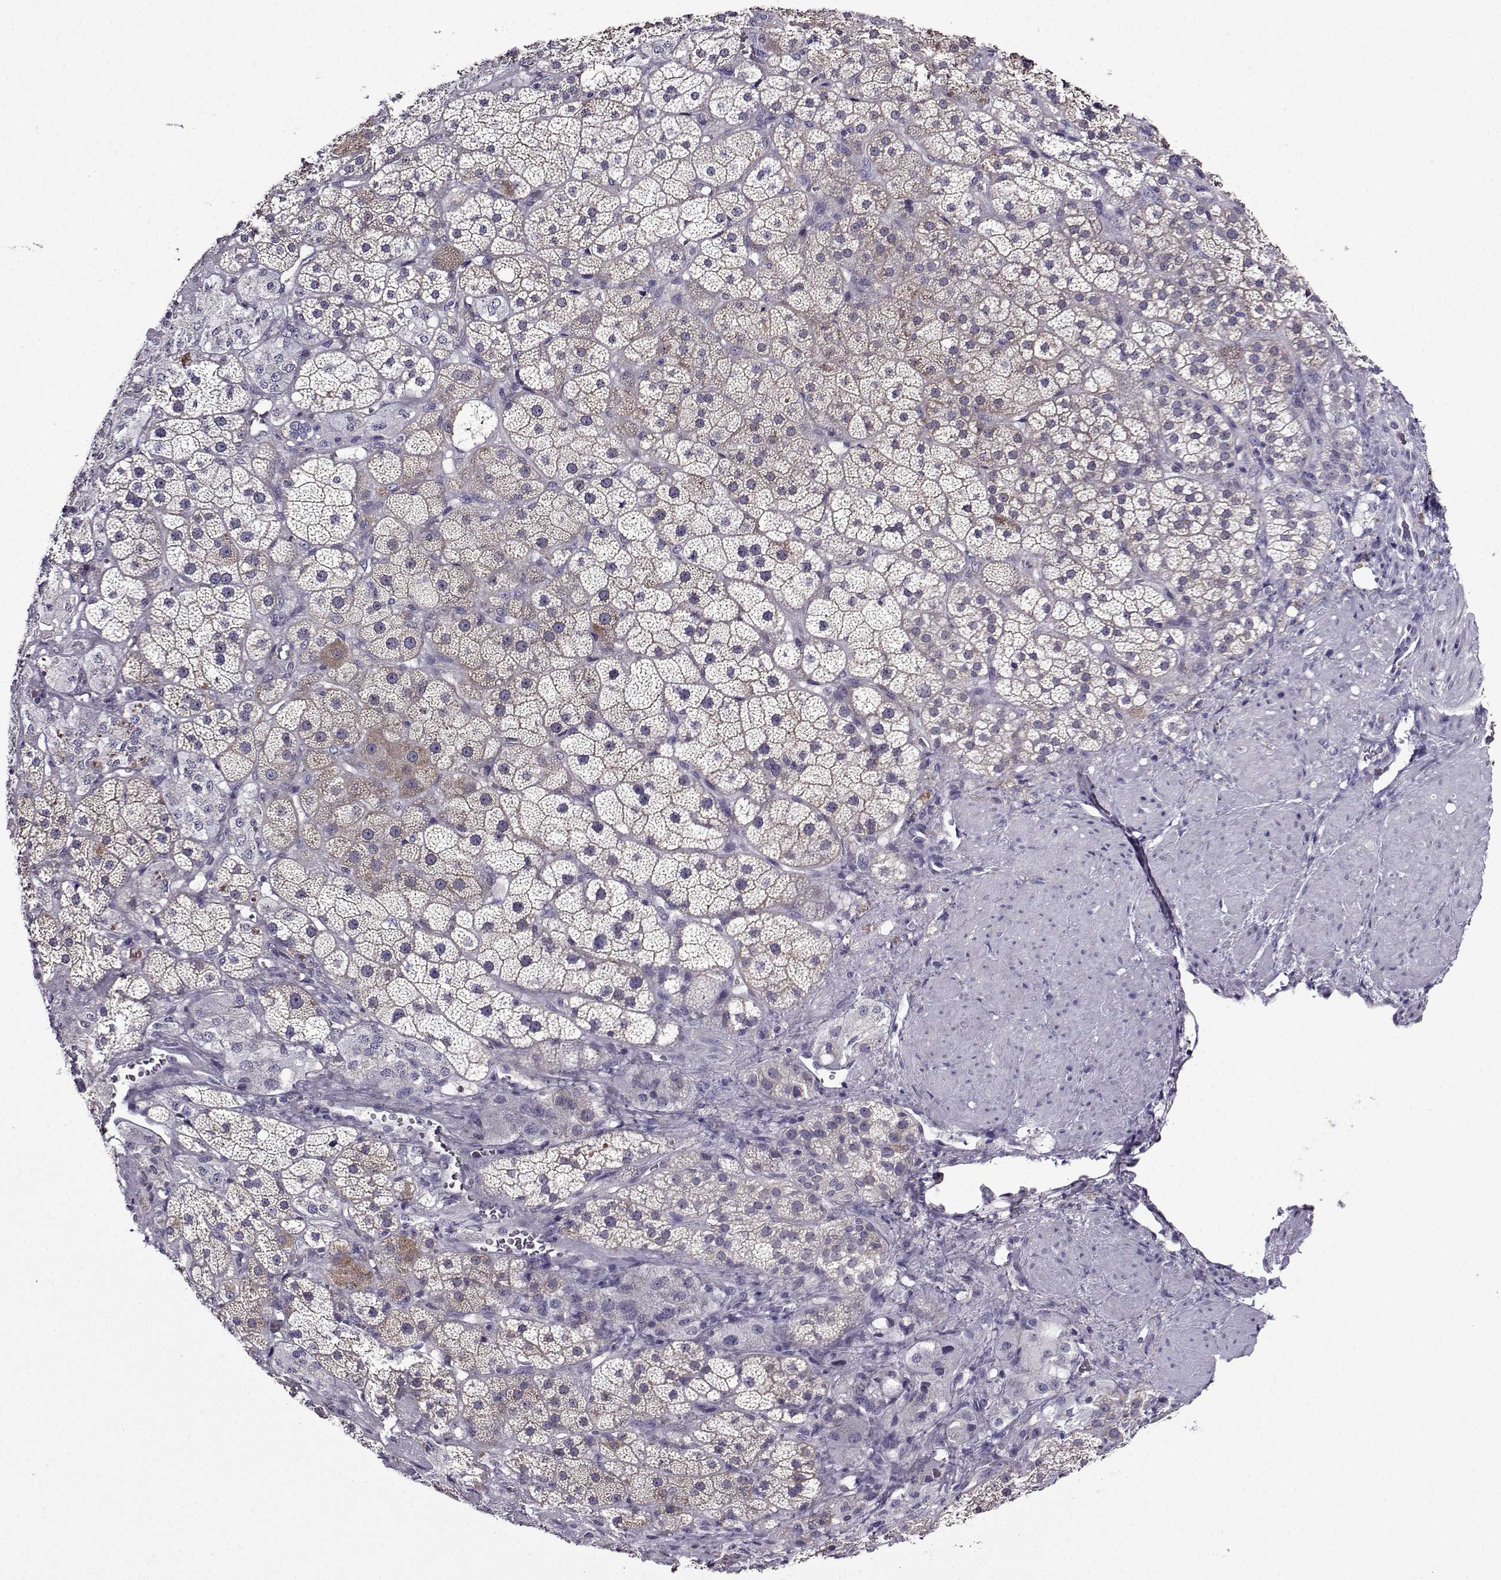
{"staining": {"intensity": "weak", "quantity": "<25%", "location": "cytoplasmic/membranous"}, "tissue": "adrenal gland", "cell_type": "Glandular cells", "image_type": "normal", "snomed": [{"axis": "morphology", "description": "Normal tissue, NOS"}, {"axis": "topography", "description": "Adrenal gland"}], "caption": "Benign adrenal gland was stained to show a protein in brown. There is no significant staining in glandular cells.", "gene": "TMEM266", "patient": {"sex": "male", "age": 57}}